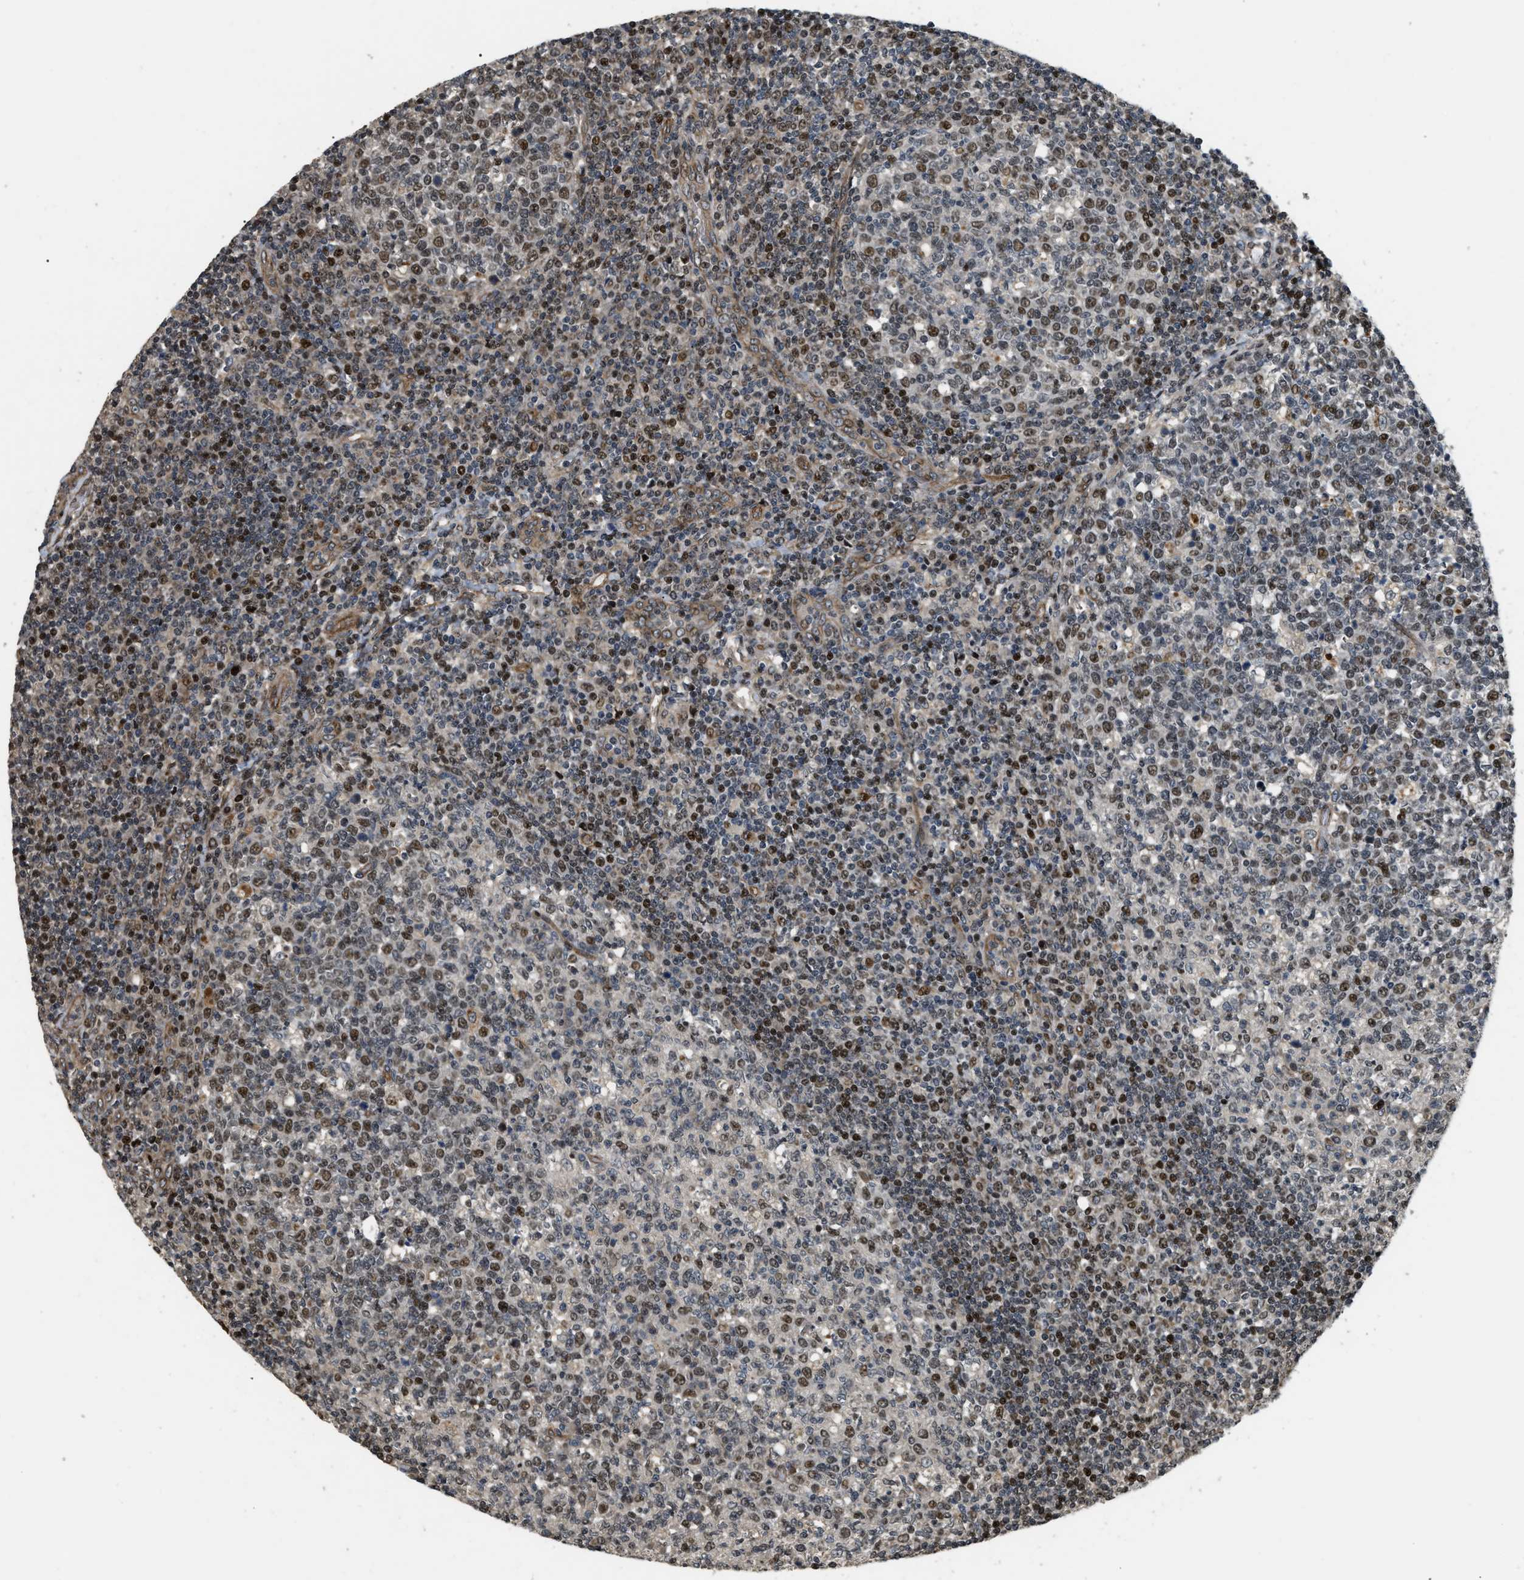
{"staining": {"intensity": "moderate", "quantity": "25%-75%", "location": "nuclear"}, "tissue": "tonsil", "cell_type": "Germinal center cells", "image_type": "normal", "snomed": [{"axis": "morphology", "description": "Normal tissue, NOS"}, {"axis": "topography", "description": "Tonsil"}], "caption": "Tonsil stained with DAB immunohistochemistry demonstrates medium levels of moderate nuclear positivity in about 25%-75% of germinal center cells. The protein is shown in brown color, while the nuclei are stained blue.", "gene": "LTA4H", "patient": {"sex": "female", "age": 19}}